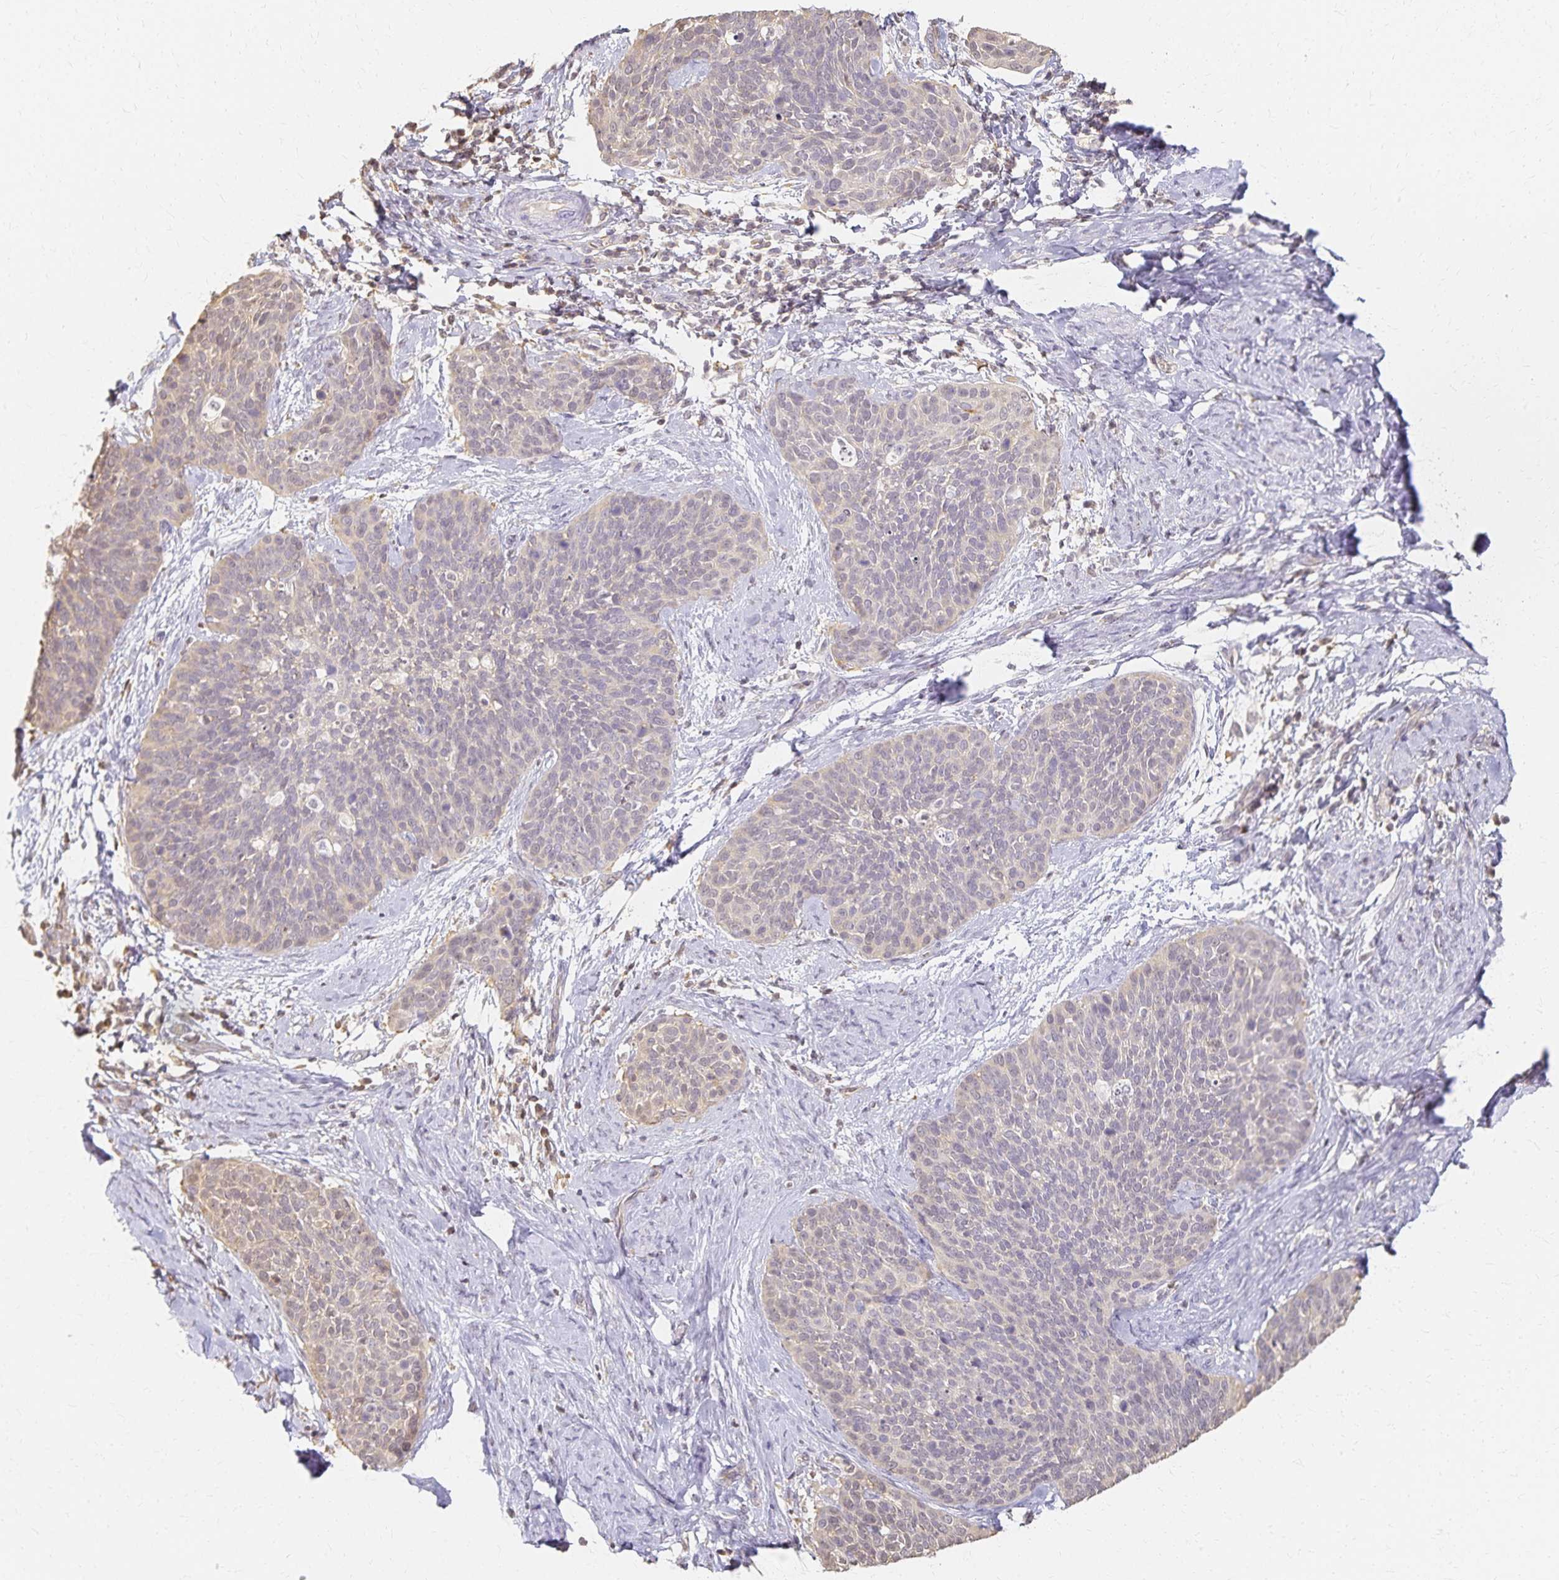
{"staining": {"intensity": "weak", "quantity": "<25%", "location": "cytoplasmic/membranous"}, "tissue": "cervical cancer", "cell_type": "Tumor cells", "image_type": "cancer", "snomed": [{"axis": "morphology", "description": "Squamous cell carcinoma, NOS"}, {"axis": "topography", "description": "Cervix"}], "caption": "Cervical cancer stained for a protein using immunohistochemistry exhibits no positivity tumor cells.", "gene": "AZGP1", "patient": {"sex": "female", "age": 69}}